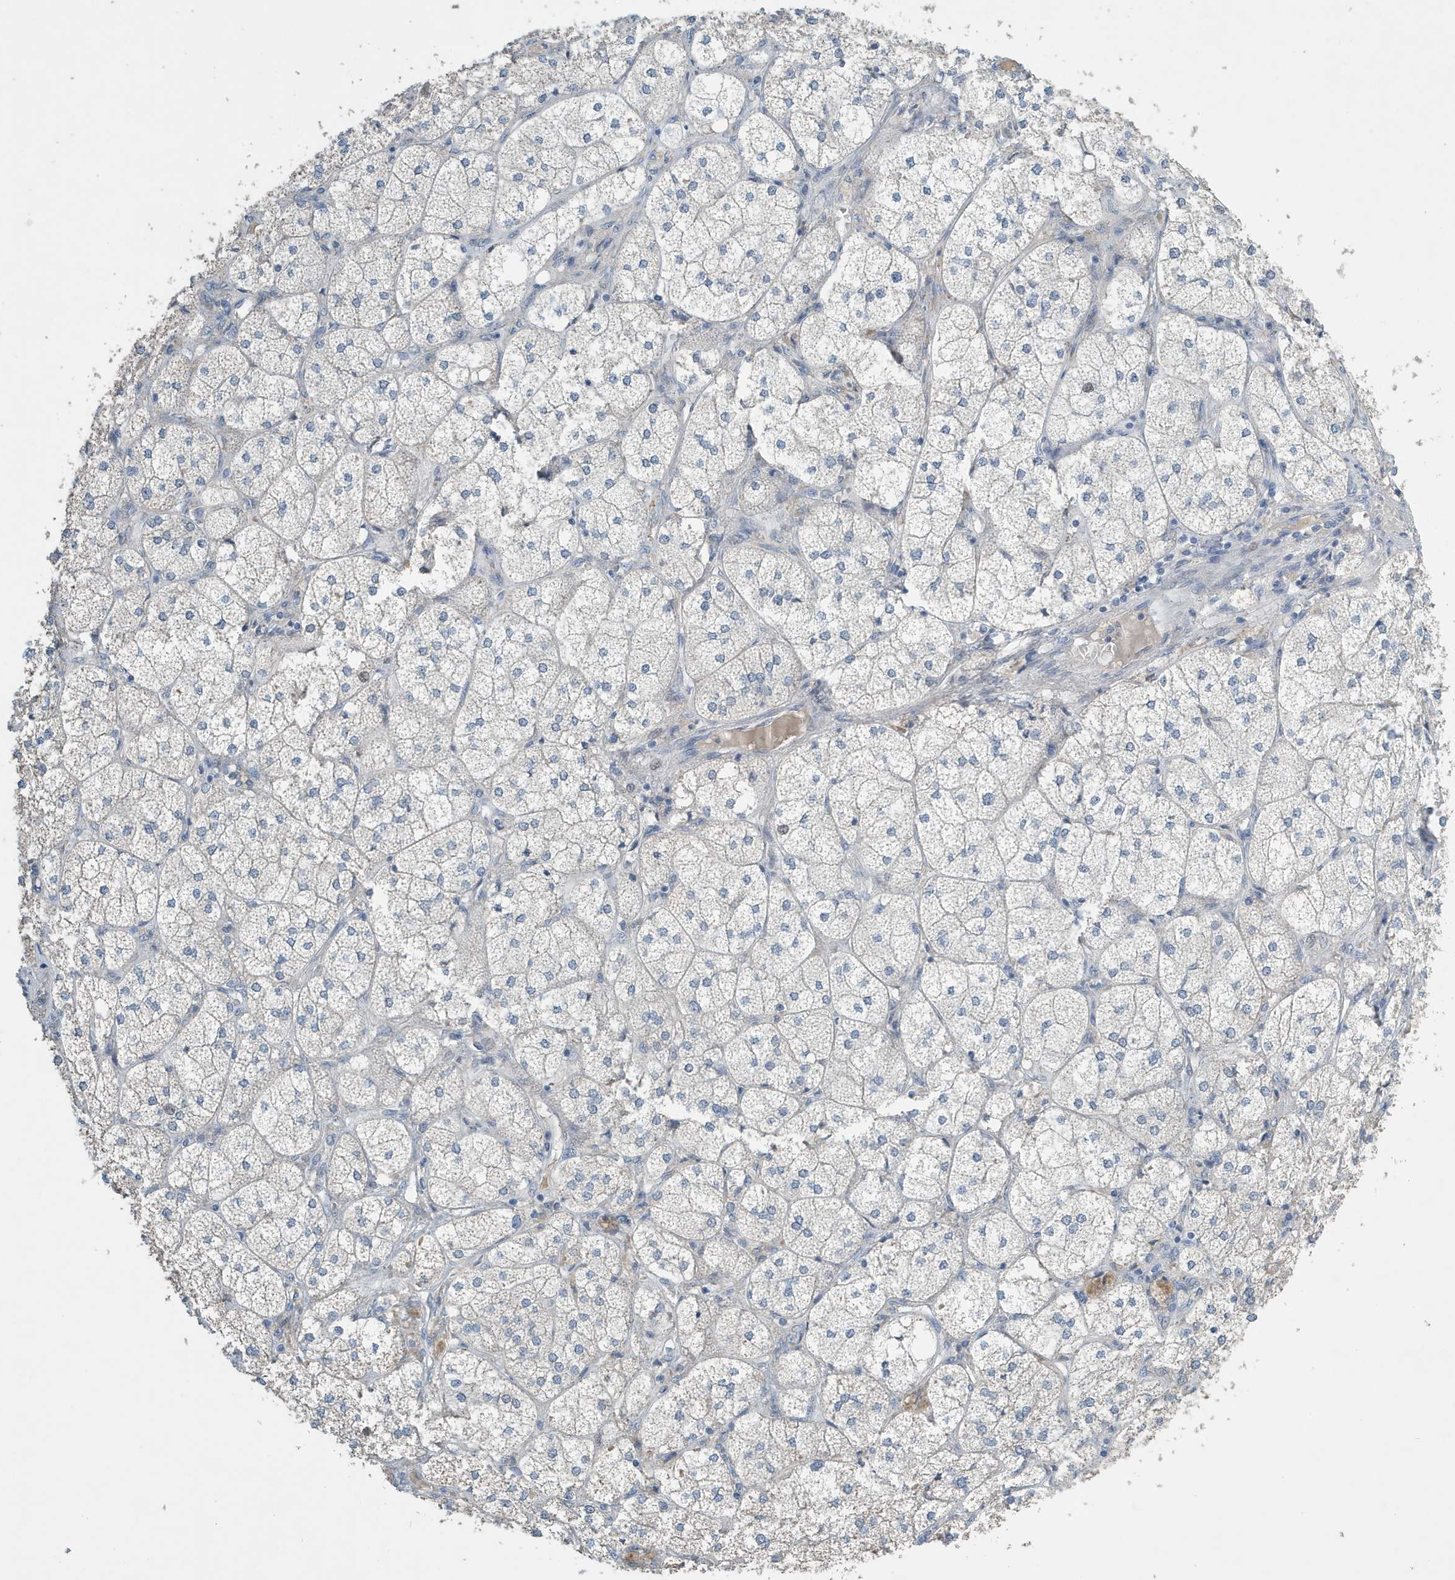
{"staining": {"intensity": "negative", "quantity": "none", "location": "none"}, "tissue": "adrenal gland", "cell_type": "Glandular cells", "image_type": "normal", "snomed": [{"axis": "morphology", "description": "Normal tissue, NOS"}, {"axis": "topography", "description": "Adrenal gland"}], "caption": "This is a image of IHC staining of benign adrenal gland, which shows no expression in glandular cells.", "gene": "UGT2B4", "patient": {"sex": "female", "age": 61}}